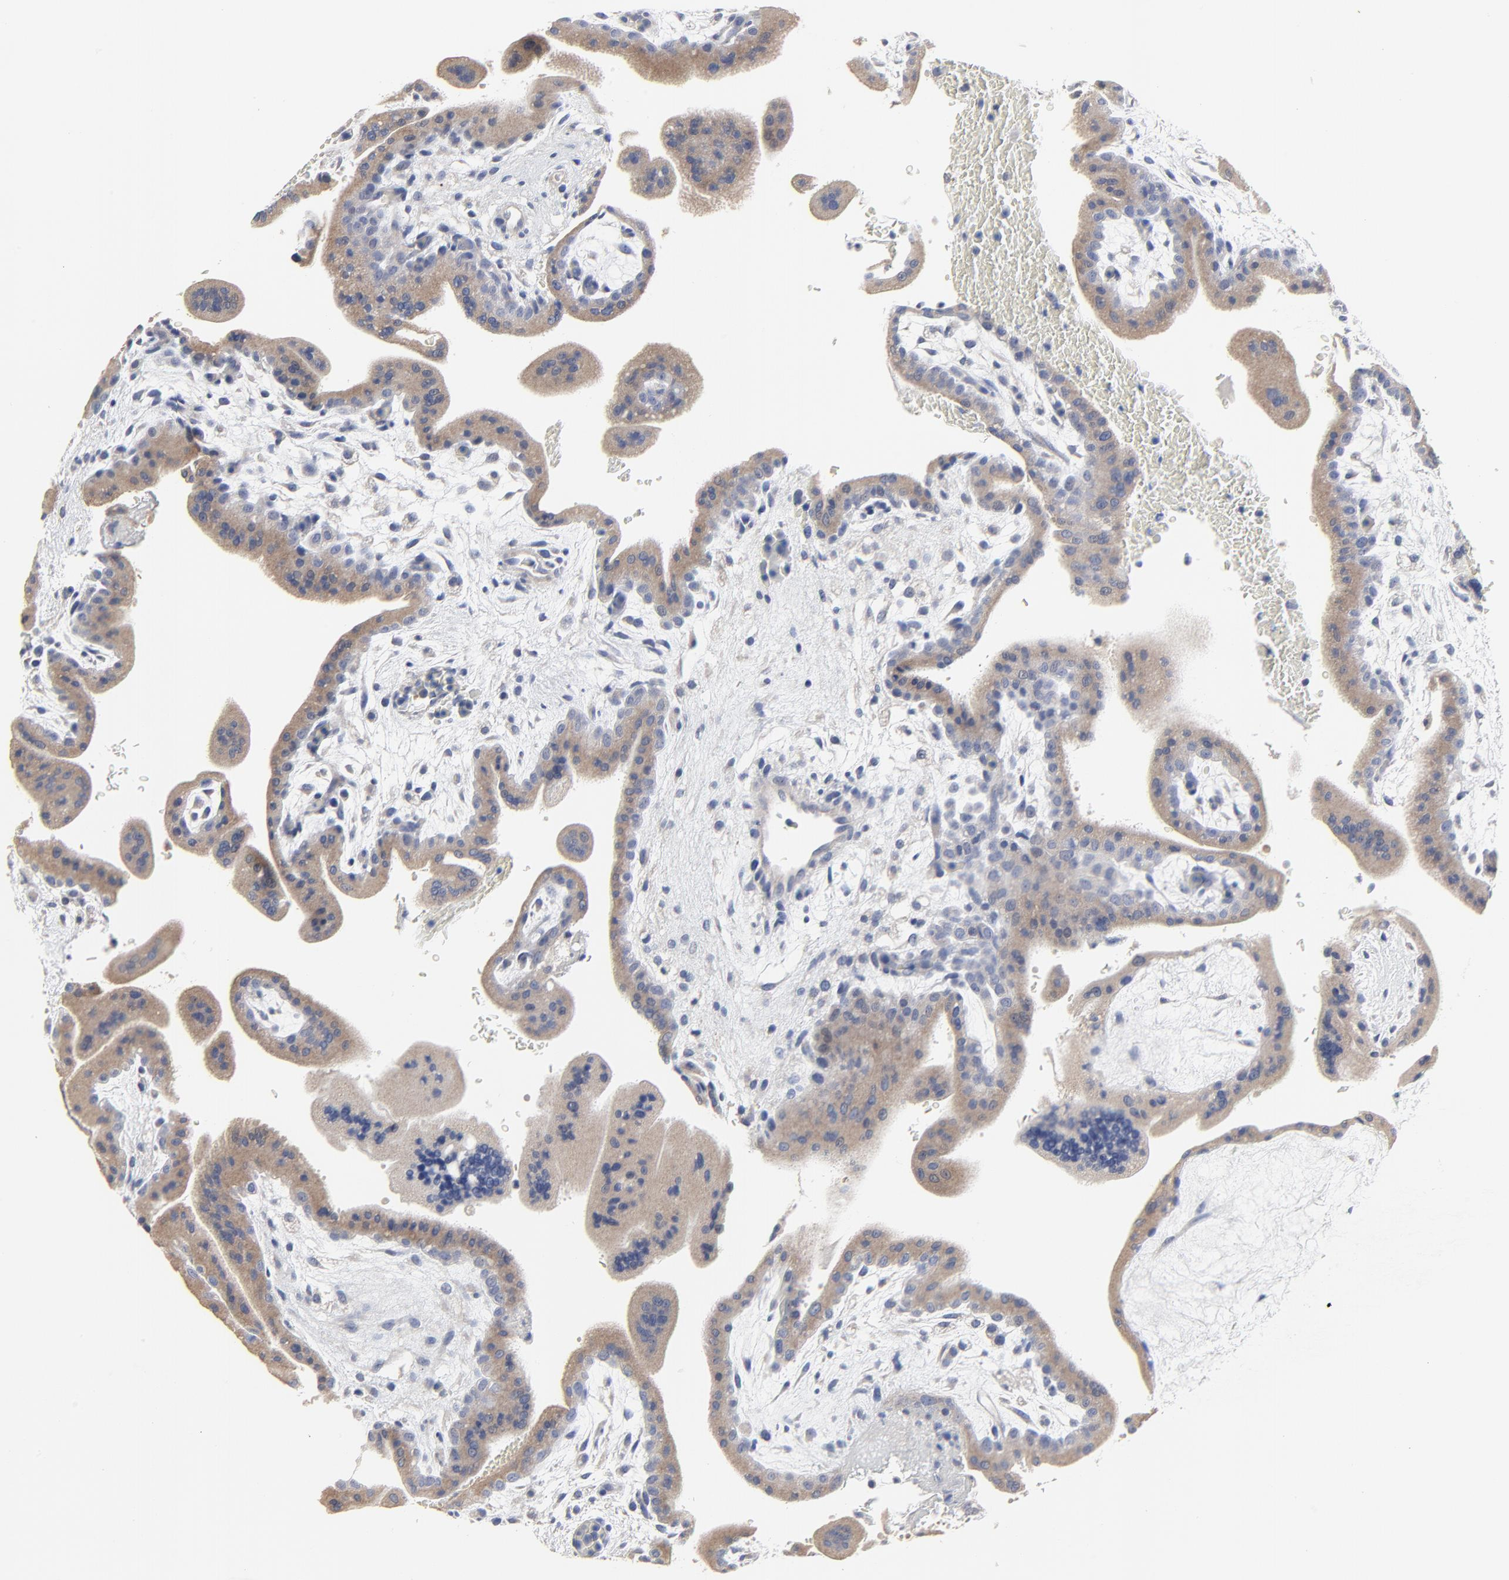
{"staining": {"intensity": "moderate", "quantity": ">75%", "location": "cytoplasmic/membranous"}, "tissue": "placenta", "cell_type": "Trophoblastic cells", "image_type": "normal", "snomed": [{"axis": "morphology", "description": "Normal tissue, NOS"}, {"axis": "topography", "description": "Placenta"}], "caption": "Immunohistochemical staining of unremarkable placenta reveals moderate cytoplasmic/membranous protein staining in about >75% of trophoblastic cells.", "gene": "DHRSX", "patient": {"sex": "female", "age": 35}}